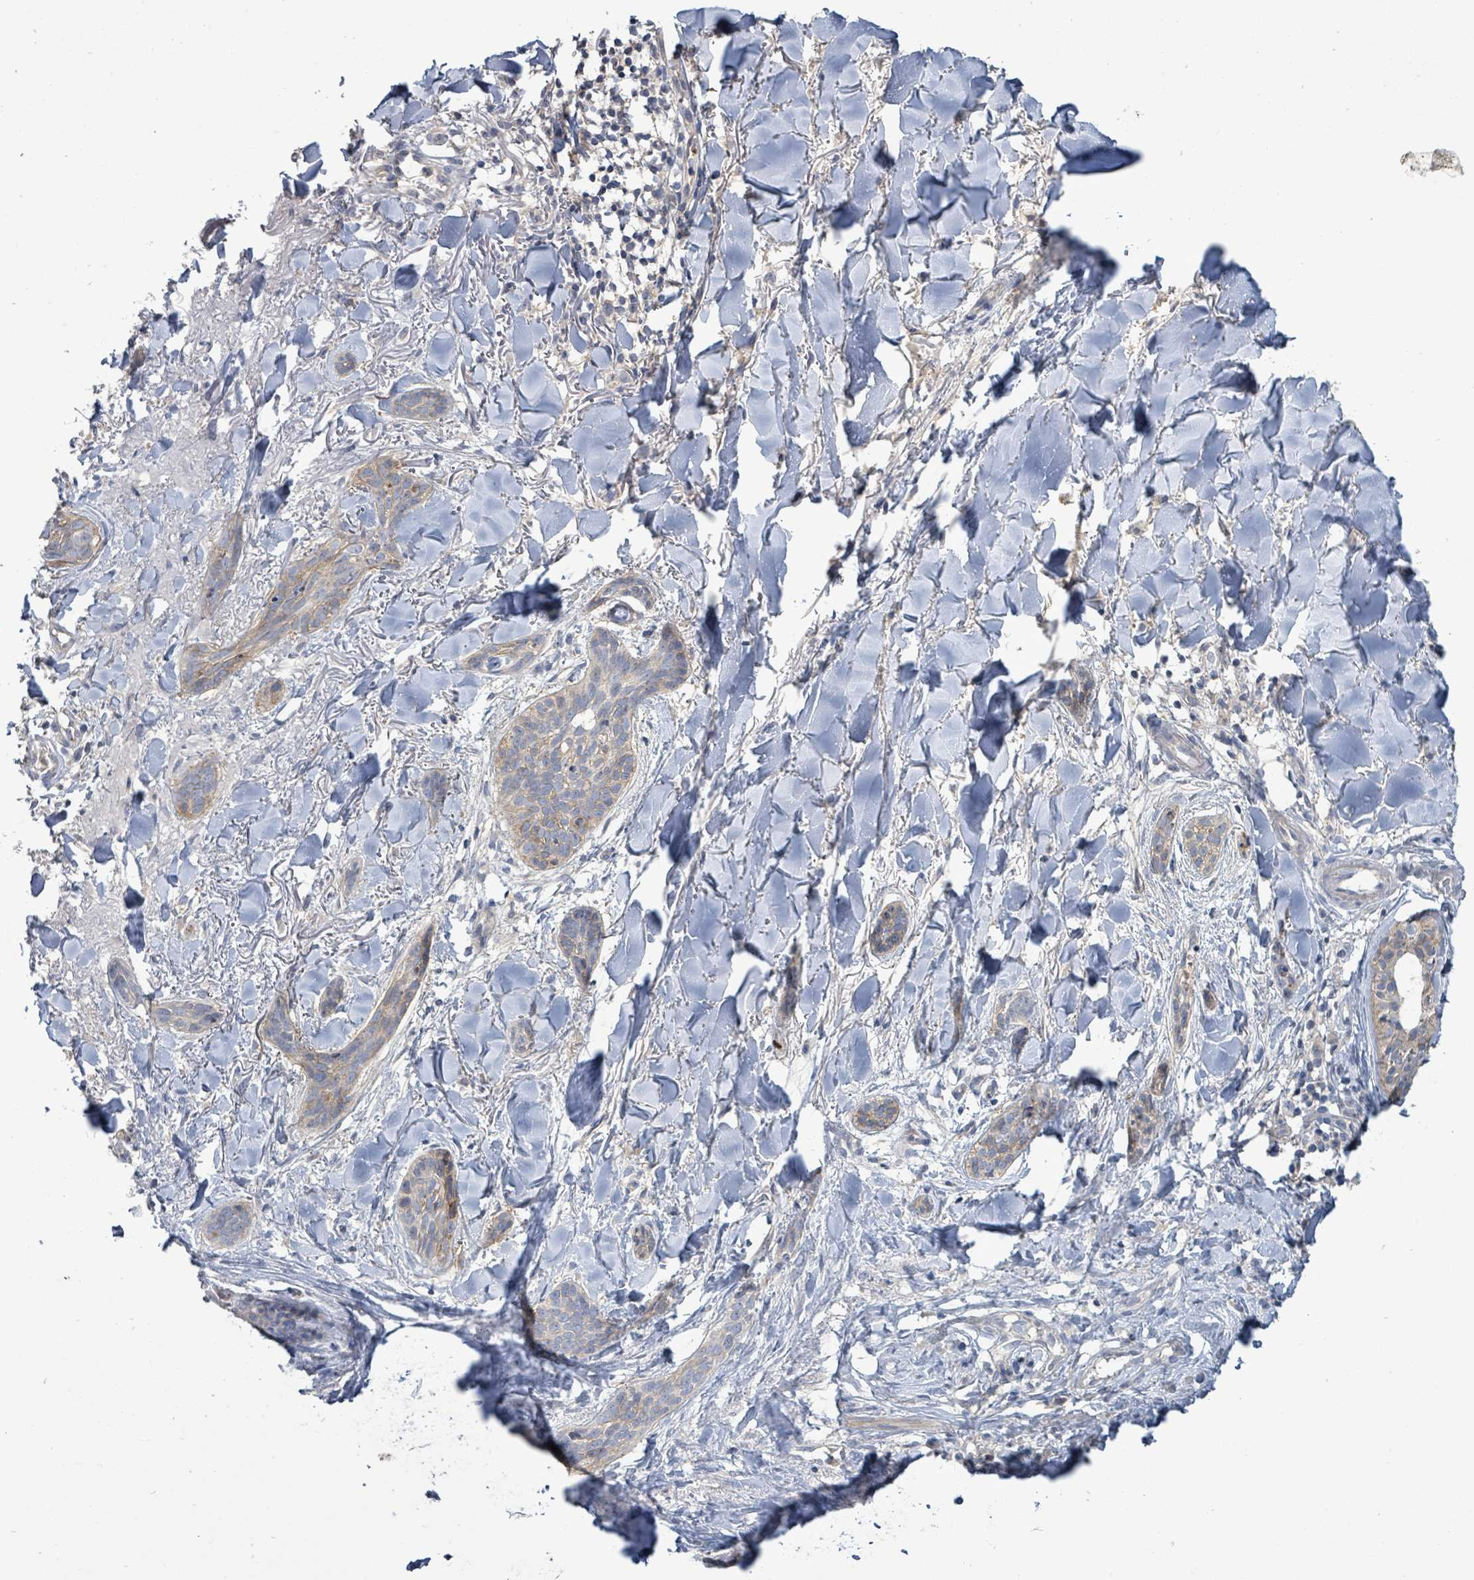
{"staining": {"intensity": "weak", "quantity": "25%-75%", "location": "cytoplasmic/membranous"}, "tissue": "skin cancer", "cell_type": "Tumor cells", "image_type": "cancer", "snomed": [{"axis": "morphology", "description": "Basal cell carcinoma"}, {"axis": "topography", "description": "Skin"}], "caption": "Skin basal cell carcinoma stained with DAB IHC shows low levels of weak cytoplasmic/membranous positivity in about 25%-75% of tumor cells.", "gene": "KRAS", "patient": {"sex": "male", "age": 52}}